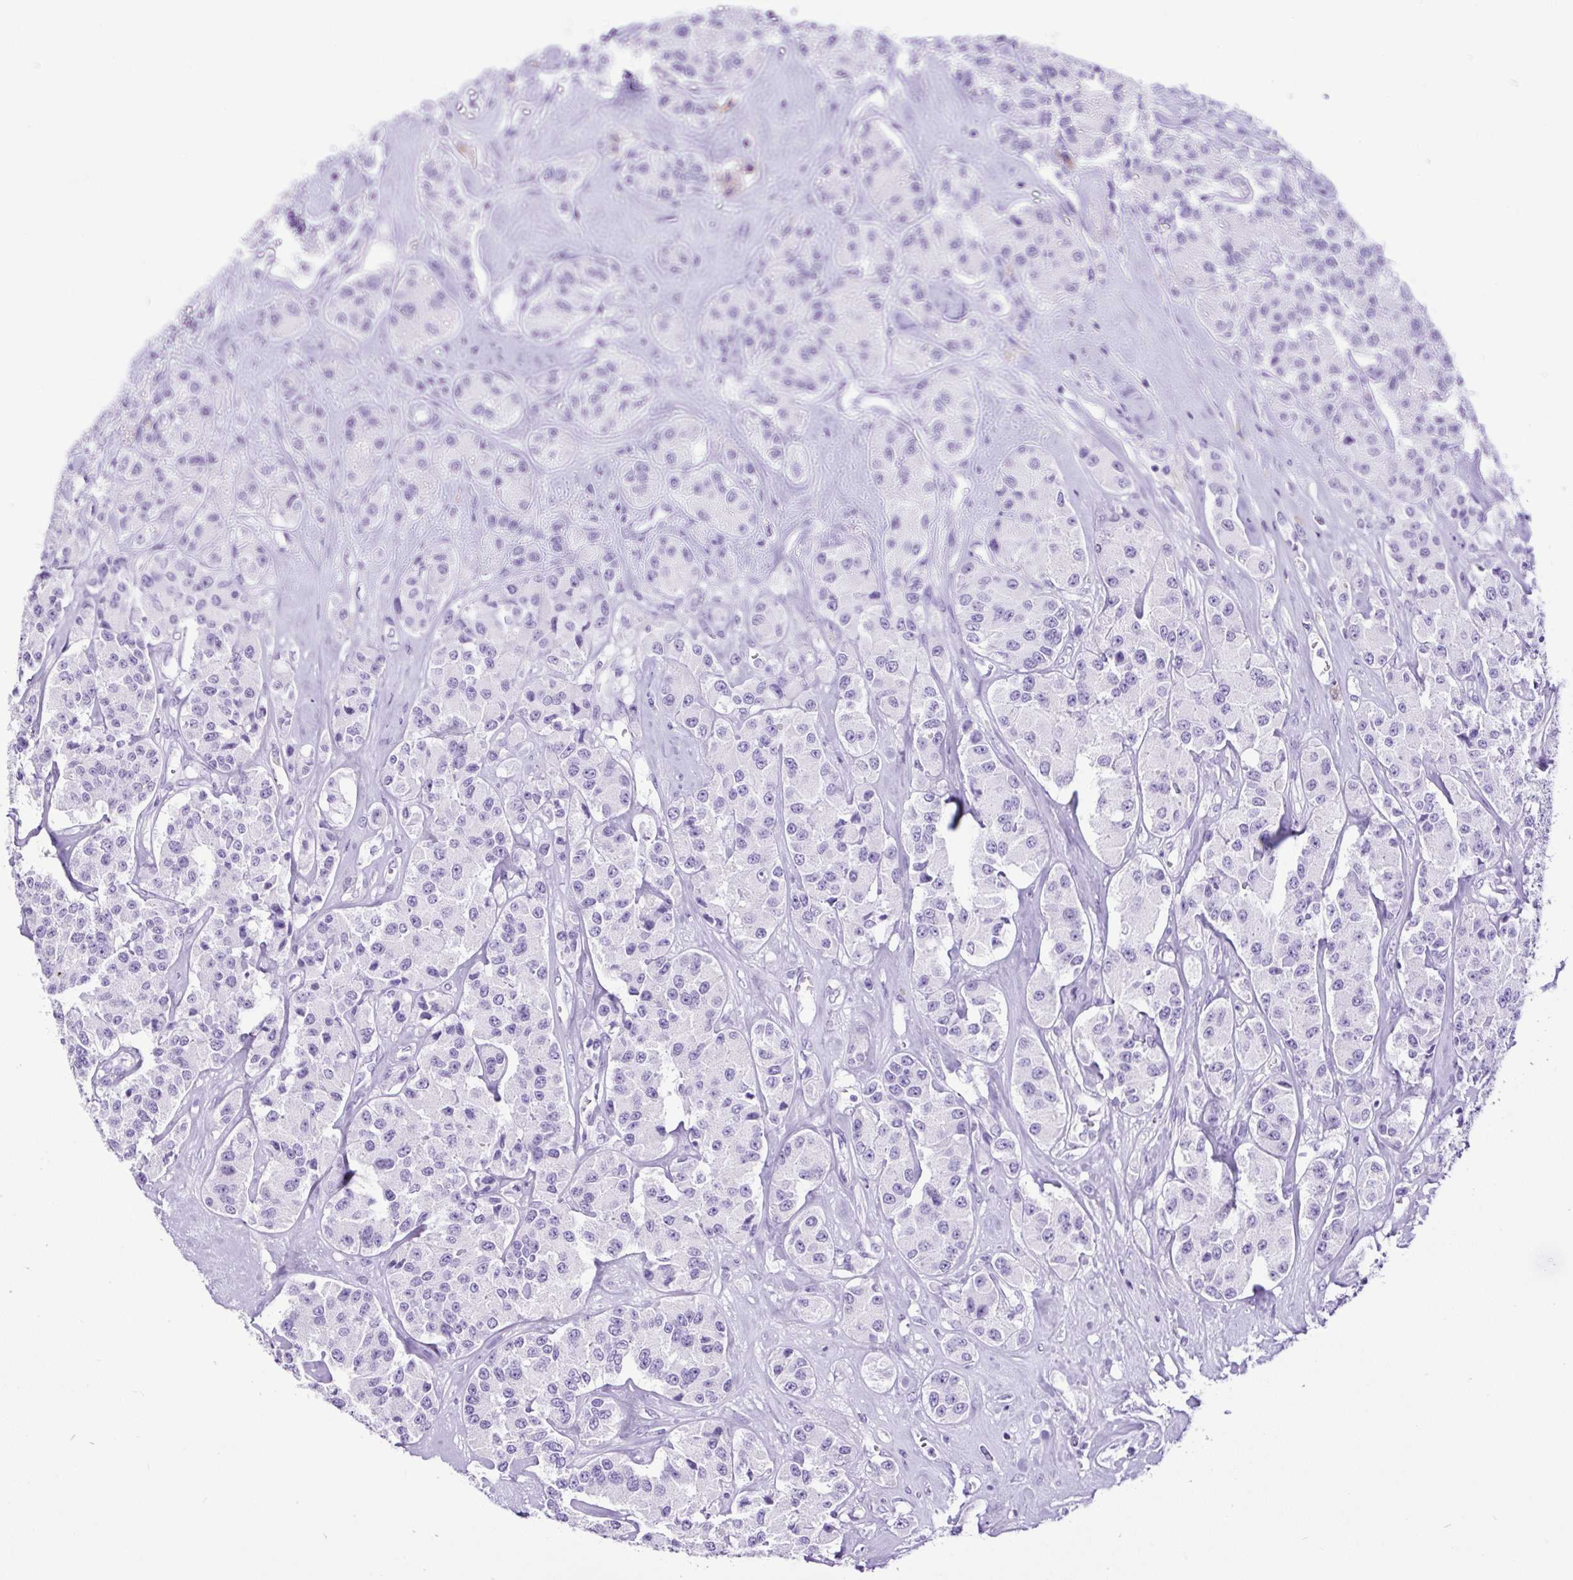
{"staining": {"intensity": "negative", "quantity": "none", "location": "none"}, "tissue": "carcinoid", "cell_type": "Tumor cells", "image_type": "cancer", "snomed": [{"axis": "morphology", "description": "Carcinoid, malignant, NOS"}, {"axis": "topography", "description": "Pancreas"}], "caption": "An immunohistochemistry histopathology image of malignant carcinoid is shown. There is no staining in tumor cells of malignant carcinoid.", "gene": "PDIA2", "patient": {"sex": "male", "age": 41}}